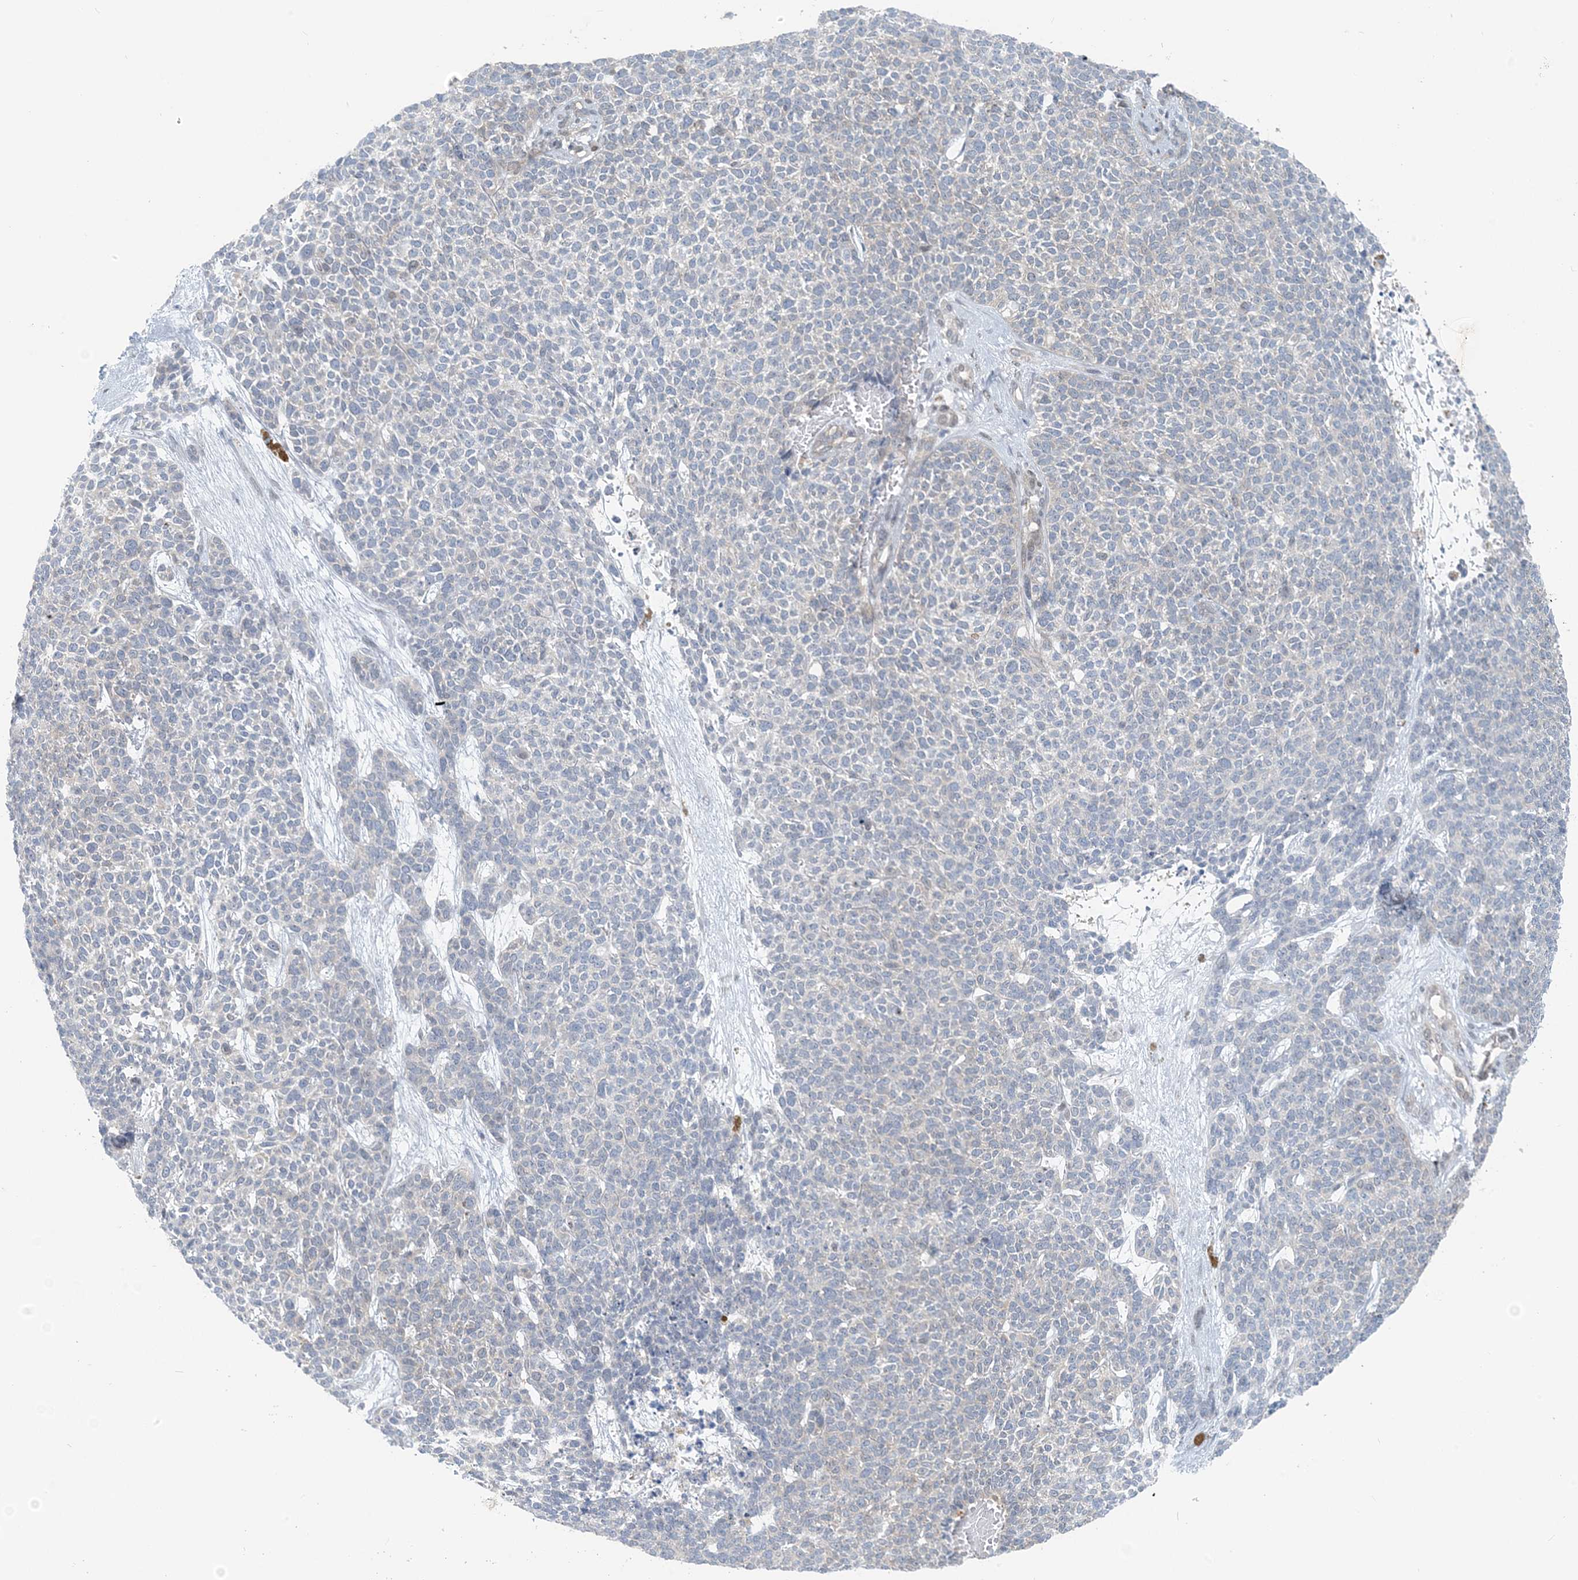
{"staining": {"intensity": "negative", "quantity": "none", "location": "none"}, "tissue": "skin cancer", "cell_type": "Tumor cells", "image_type": "cancer", "snomed": [{"axis": "morphology", "description": "Basal cell carcinoma"}, {"axis": "topography", "description": "Skin"}], "caption": "This image is of skin cancer (basal cell carcinoma) stained with IHC to label a protein in brown with the nuclei are counter-stained blue. There is no staining in tumor cells.", "gene": "ZC3H12A", "patient": {"sex": "female", "age": 84}}